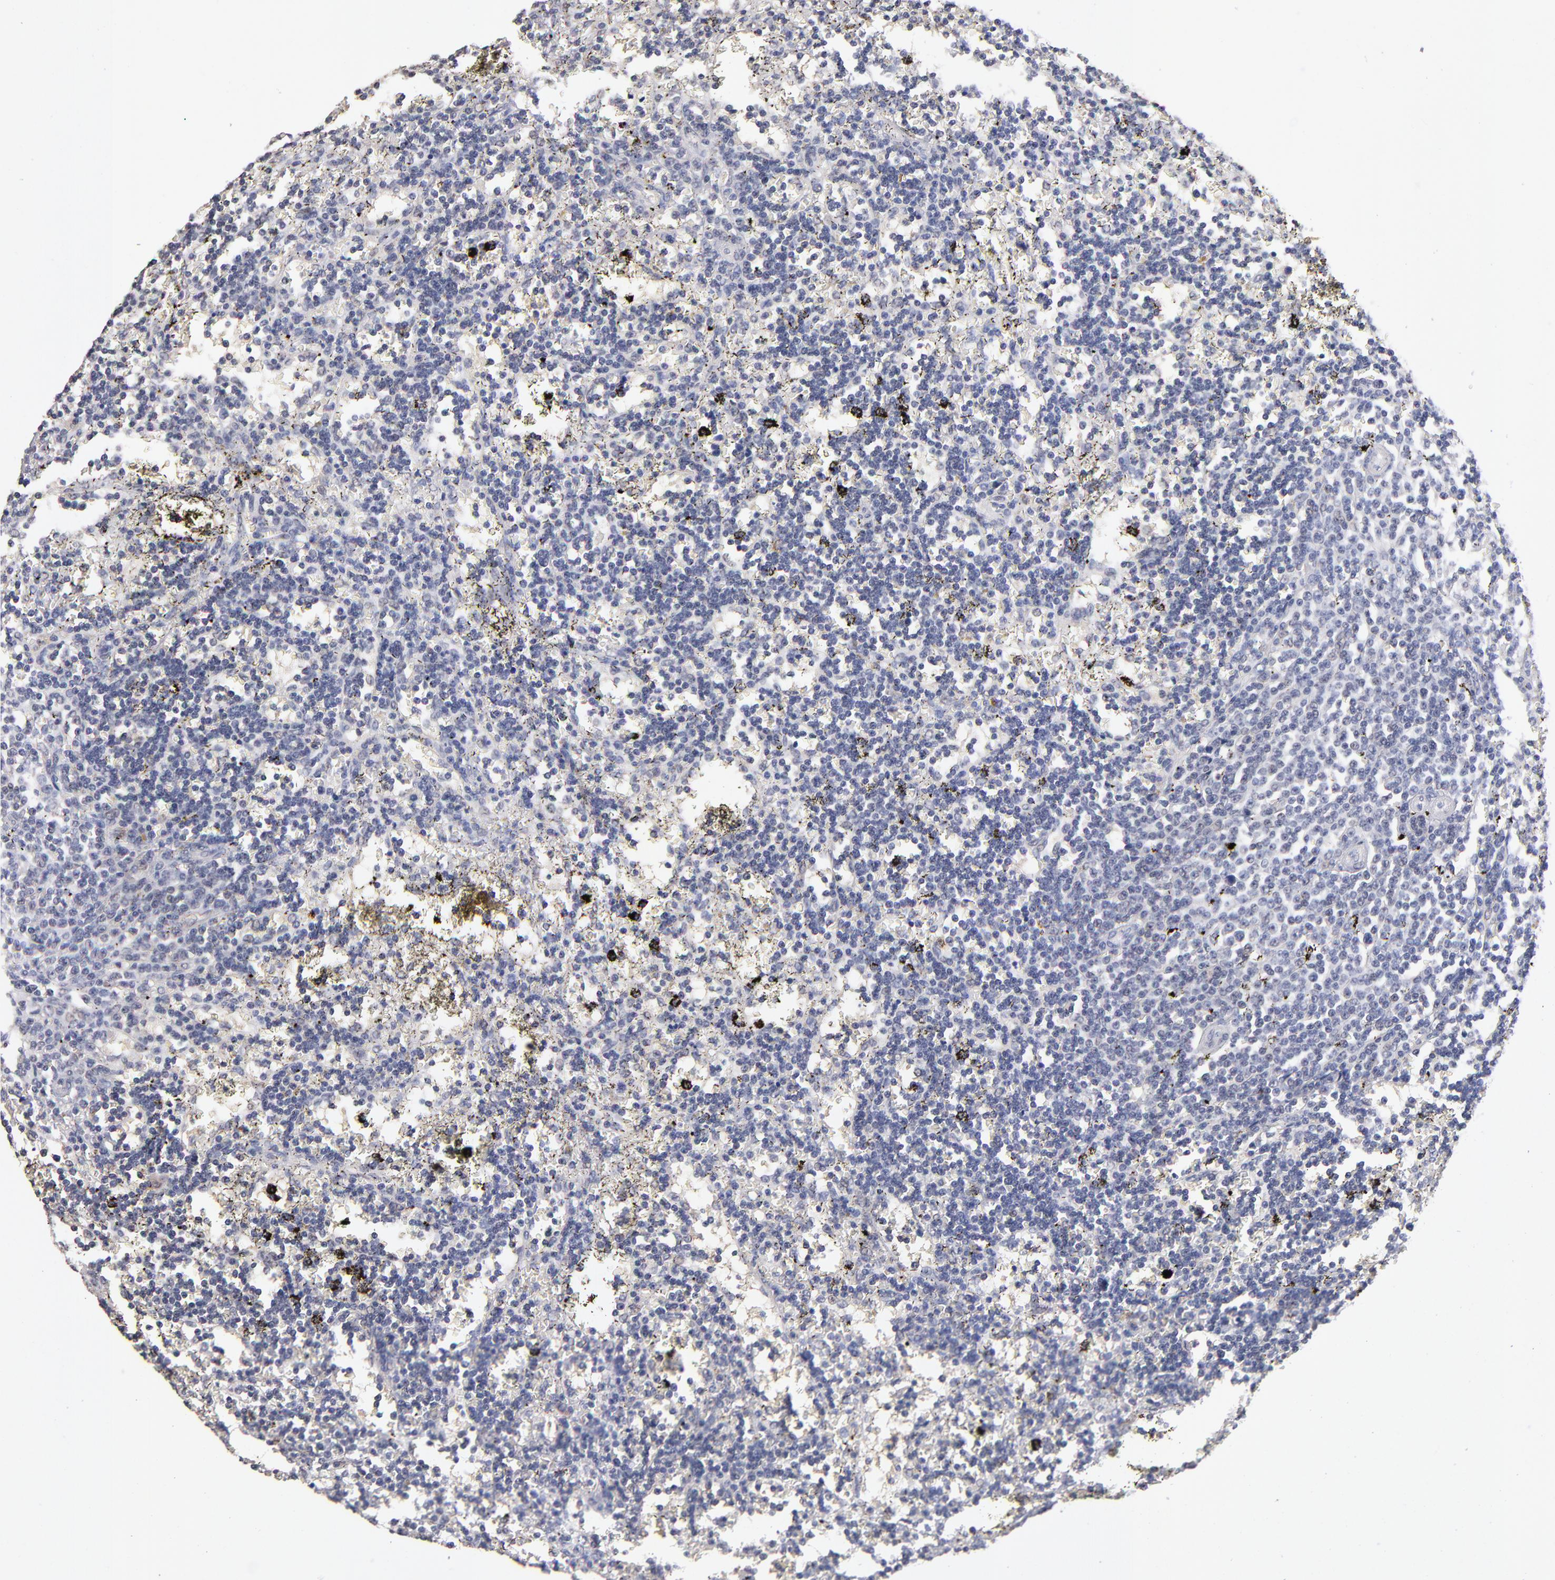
{"staining": {"intensity": "negative", "quantity": "none", "location": "none"}, "tissue": "lymphoma", "cell_type": "Tumor cells", "image_type": "cancer", "snomed": [{"axis": "morphology", "description": "Malignant lymphoma, non-Hodgkin's type, Low grade"}, {"axis": "topography", "description": "Spleen"}], "caption": "A photomicrograph of human malignant lymphoma, non-Hodgkin's type (low-grade) is negative for staining in tumor cells.", "gene": "PSMD10", "patient": {"sex": "male", "age": 60}}